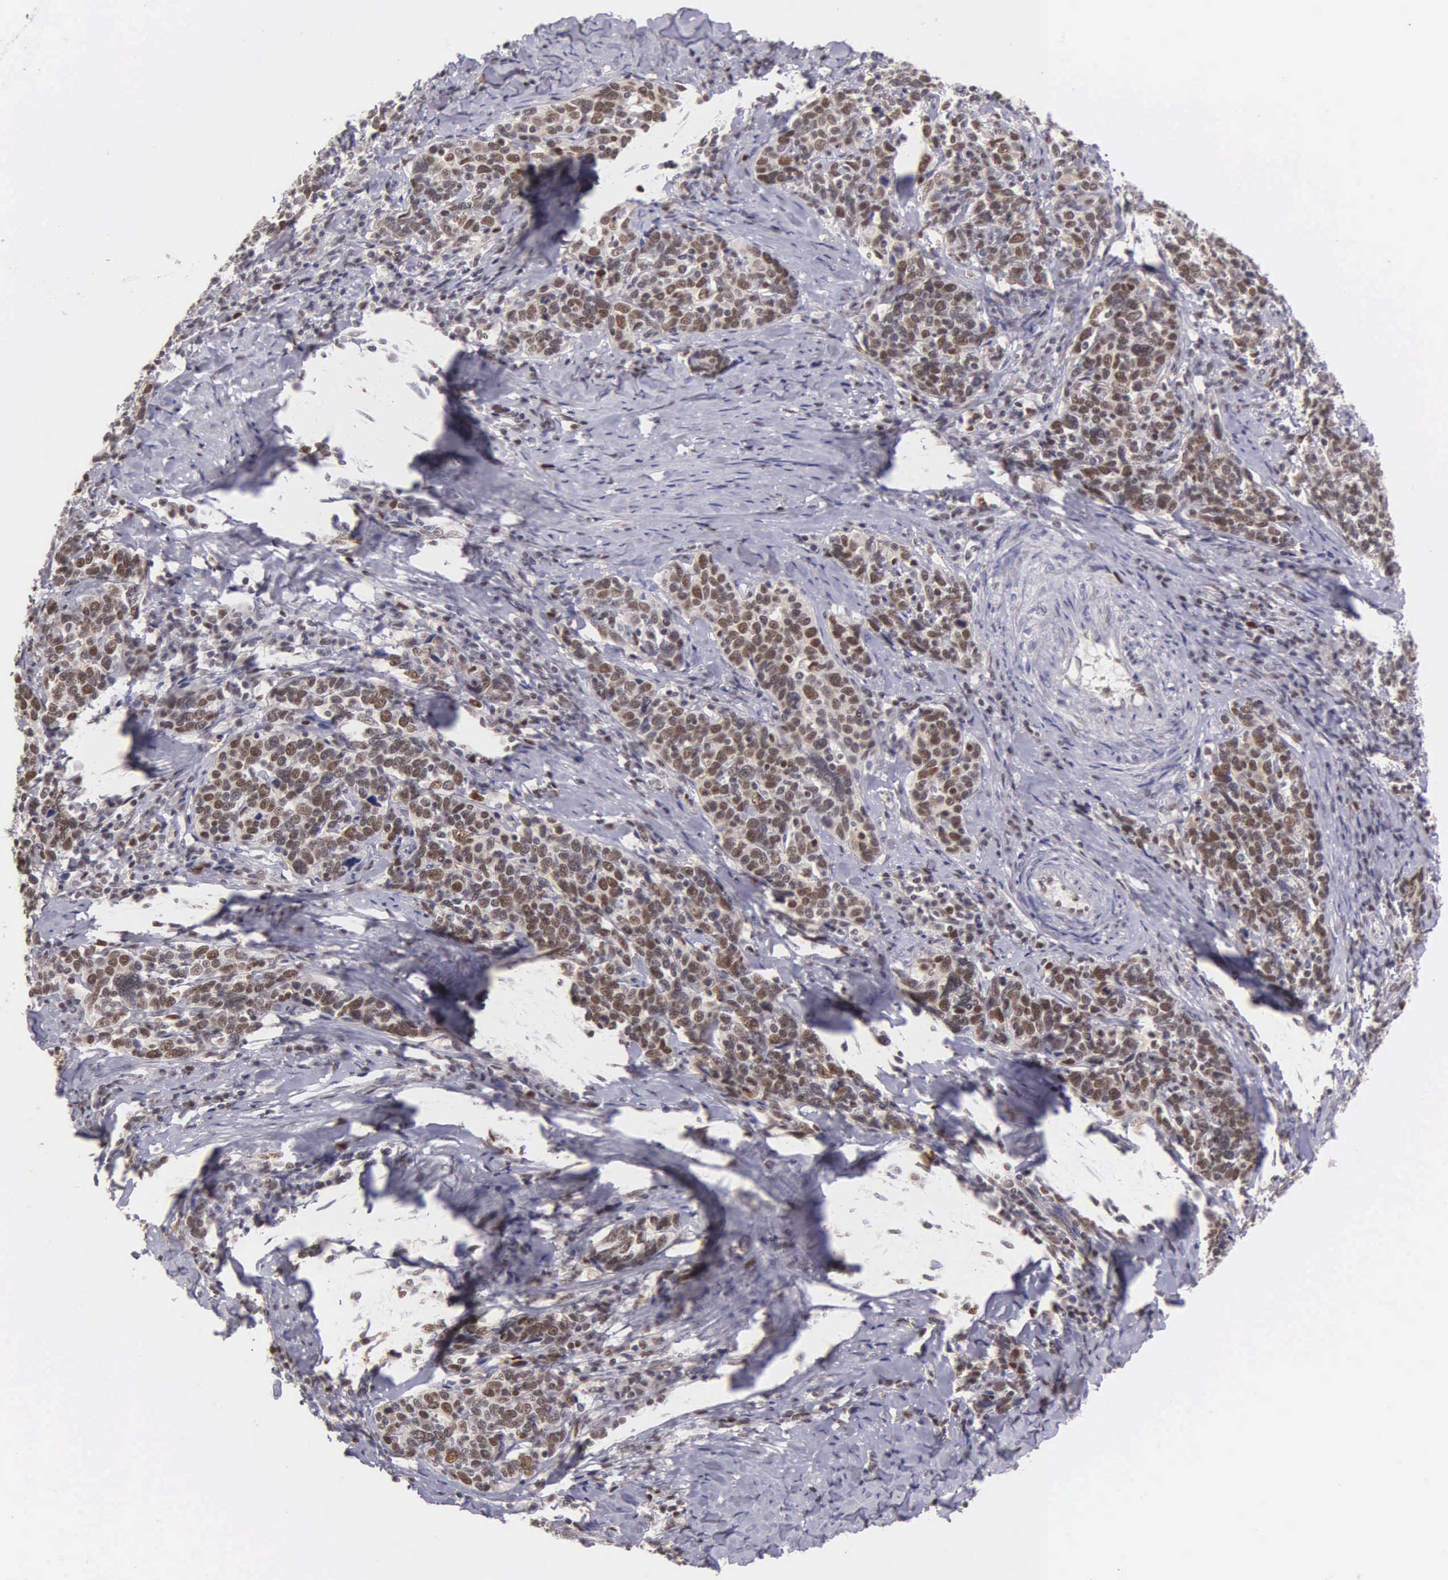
{"staining": {"intensity": "moderate", "quantity": ">75%", "location": "nuclear"}, "tissue": "cervical cancer", "cell_type": "Tumor cells", "image_type": "cancer", "snomed": [{"axis": "morphology", "description": "Squamous cell carcinoma, NOS"}, {"axis": "topography", "description": "Cervix"}], "caption": "This image demonstrates cervical cancer stained with immunohistochemistry (IHC) to label a protein in brown. The nuclear of tumor cells show moderate positivity for the protein. Nuclei are counter-stained blue.", "gene": "UBR7", "patient": {"sex": "female", "age": 41}}